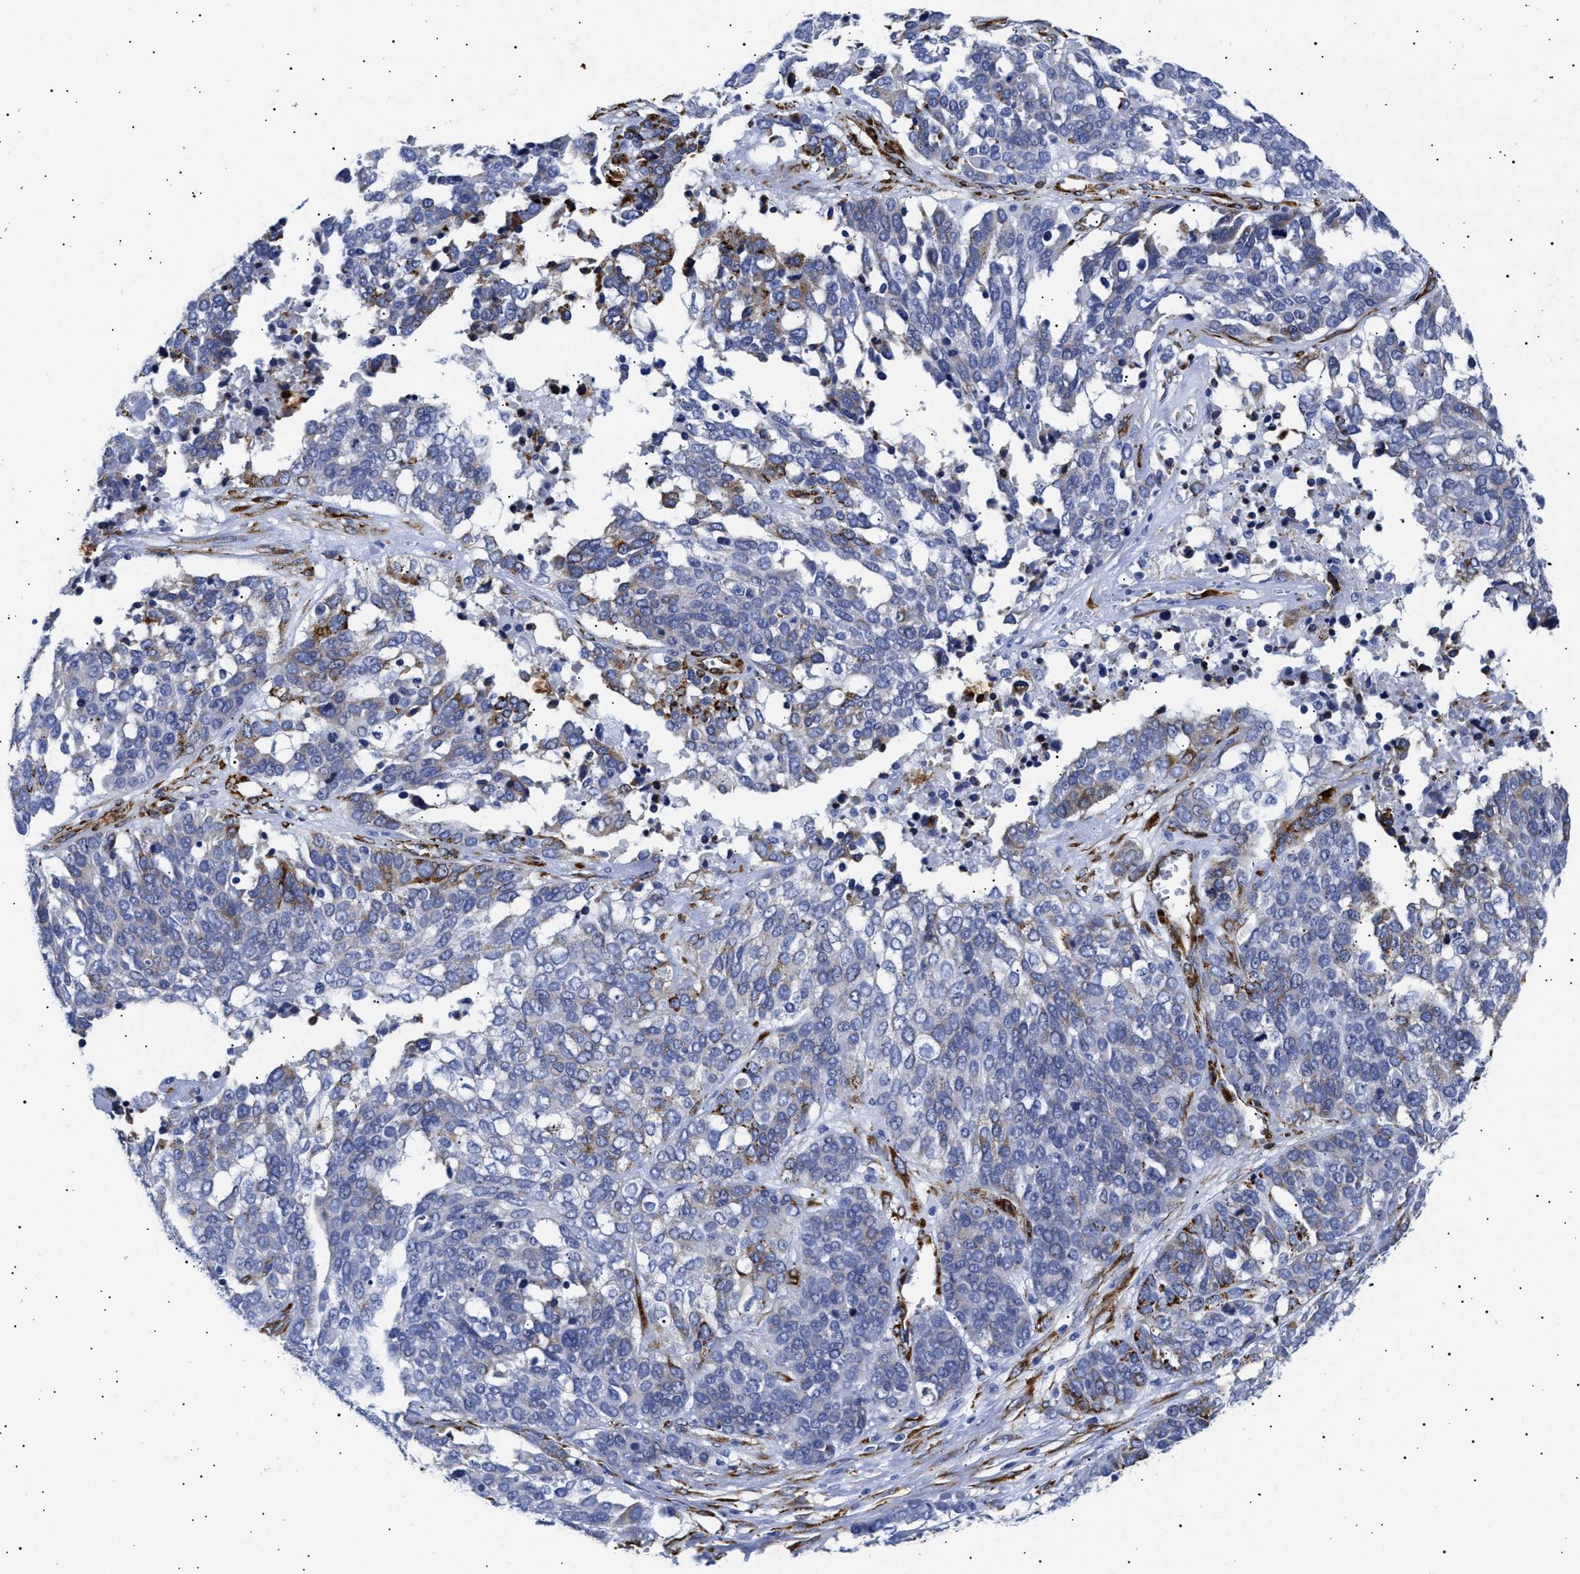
{"staining": {"intensity": "weak", "quantity": "<25%", "location": "cytoplasmic/membranous"}, "tissue": "ovarian cancer", "cell_type": "Tumor cells", "image_type": "cancer", "snomed": [{"axis": "morphology", "description": "Cystadenocarcinoma, serous, NOS"}, {"axis": "topography", "description": "Ovary"}], "caption": "An immunohistochemistry histopathology image of ovarian cancer is shown. There is no staining in tumor cells of ovarian cancer.", "gene": "HEMGN", "patient": {"sex": "female", "age": 44}}